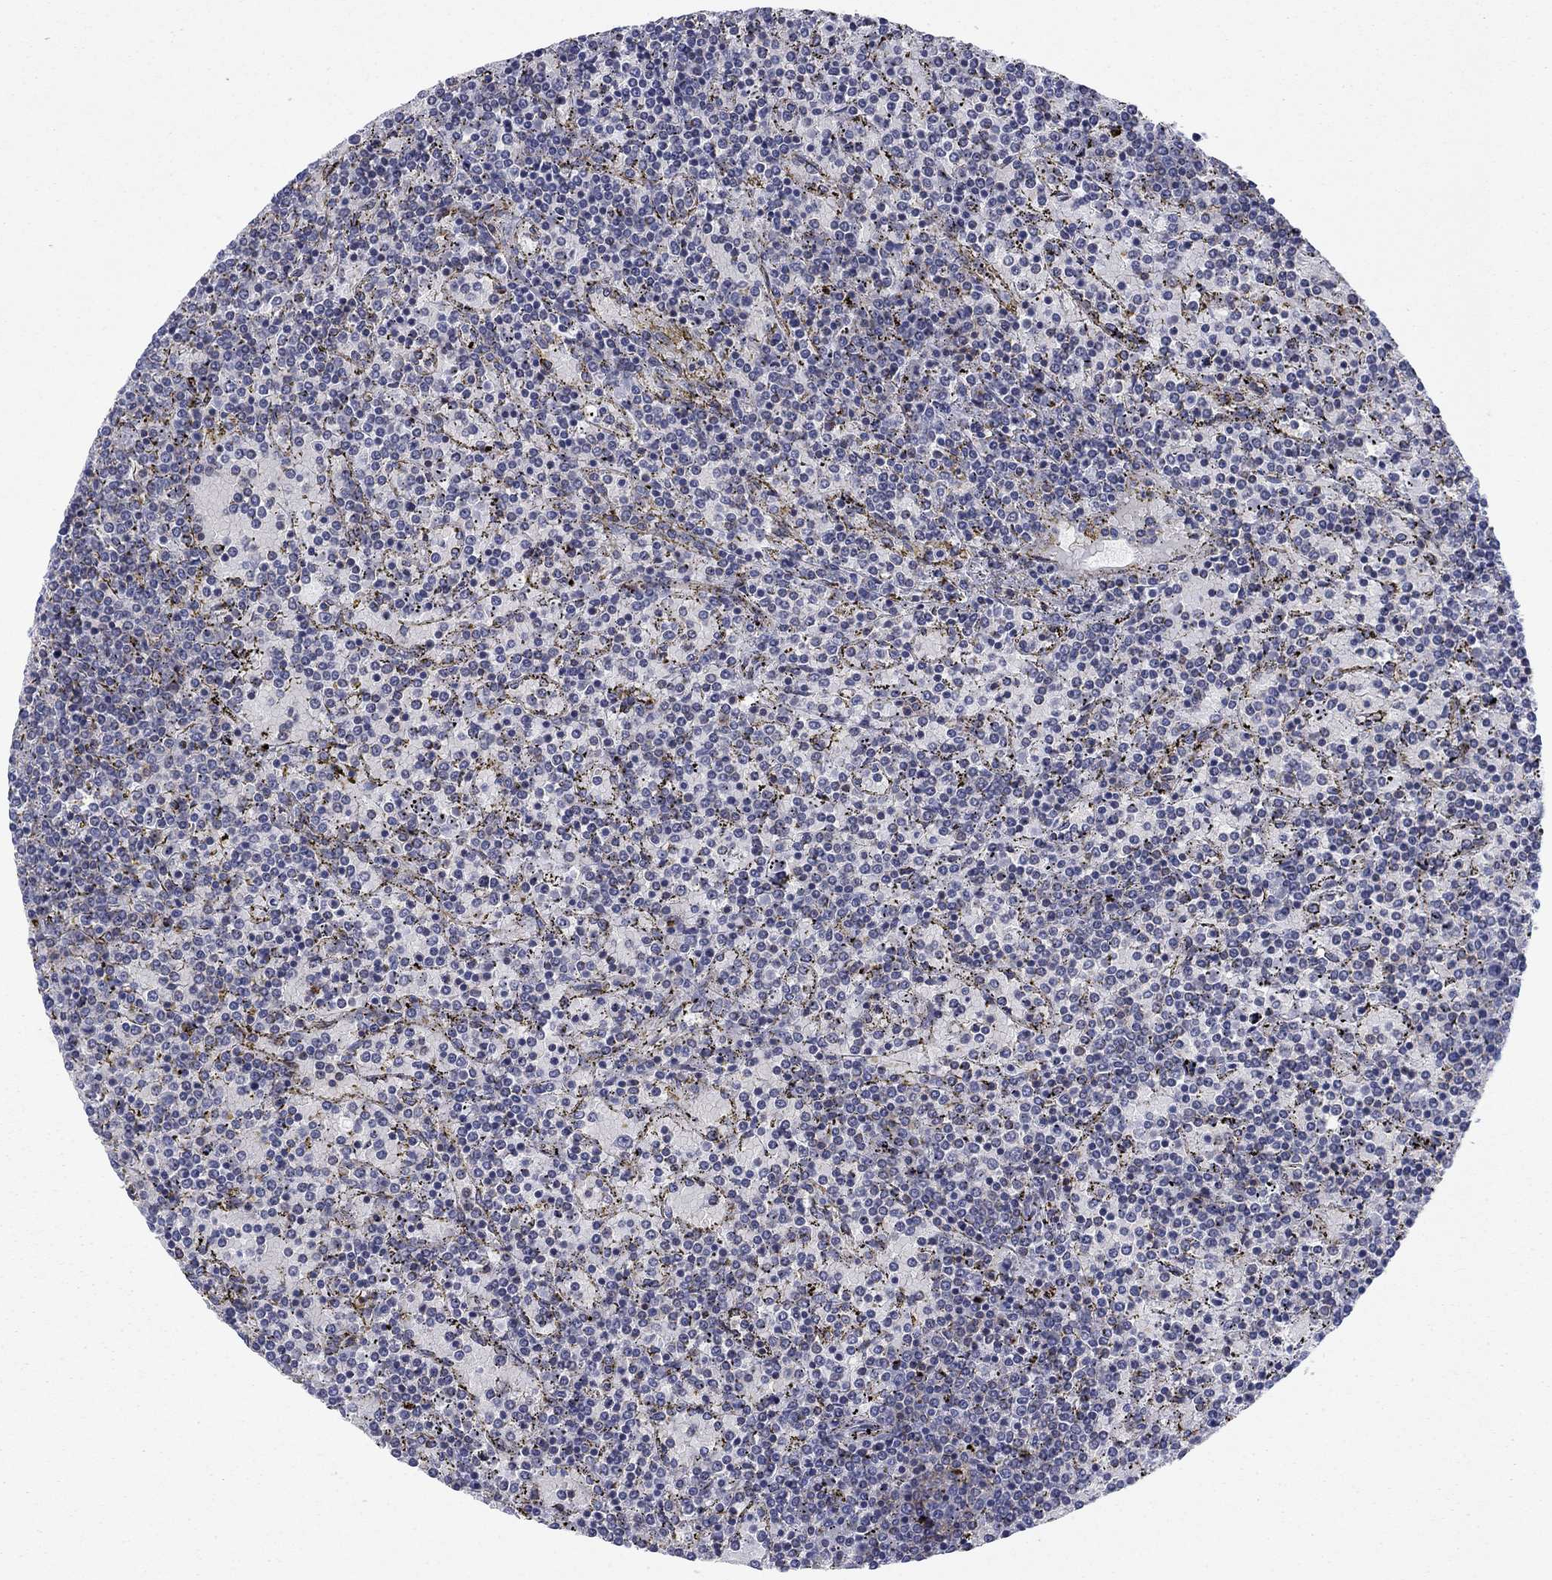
{"staining": {"intensity": "negative", "quantity": "none", "location": "none"}, "tissue": "lymphoma", "cell_type": "Tumor cells", "image_type": "cancer", "snomed": [{"axis": "morphology", "description": "Malignant lymphoma, non-Hodgkin's type, Low grade"}, {"axis": "topography", "description": "Spleen"}], "caption": "DAB (3,3'-diaminobenzidine) immunohistochemical staining of lymphoma demonstrates no significant staining in tumor cells.", "gene": "PSD4", "patient": {"sex": "female", "age": 77}}